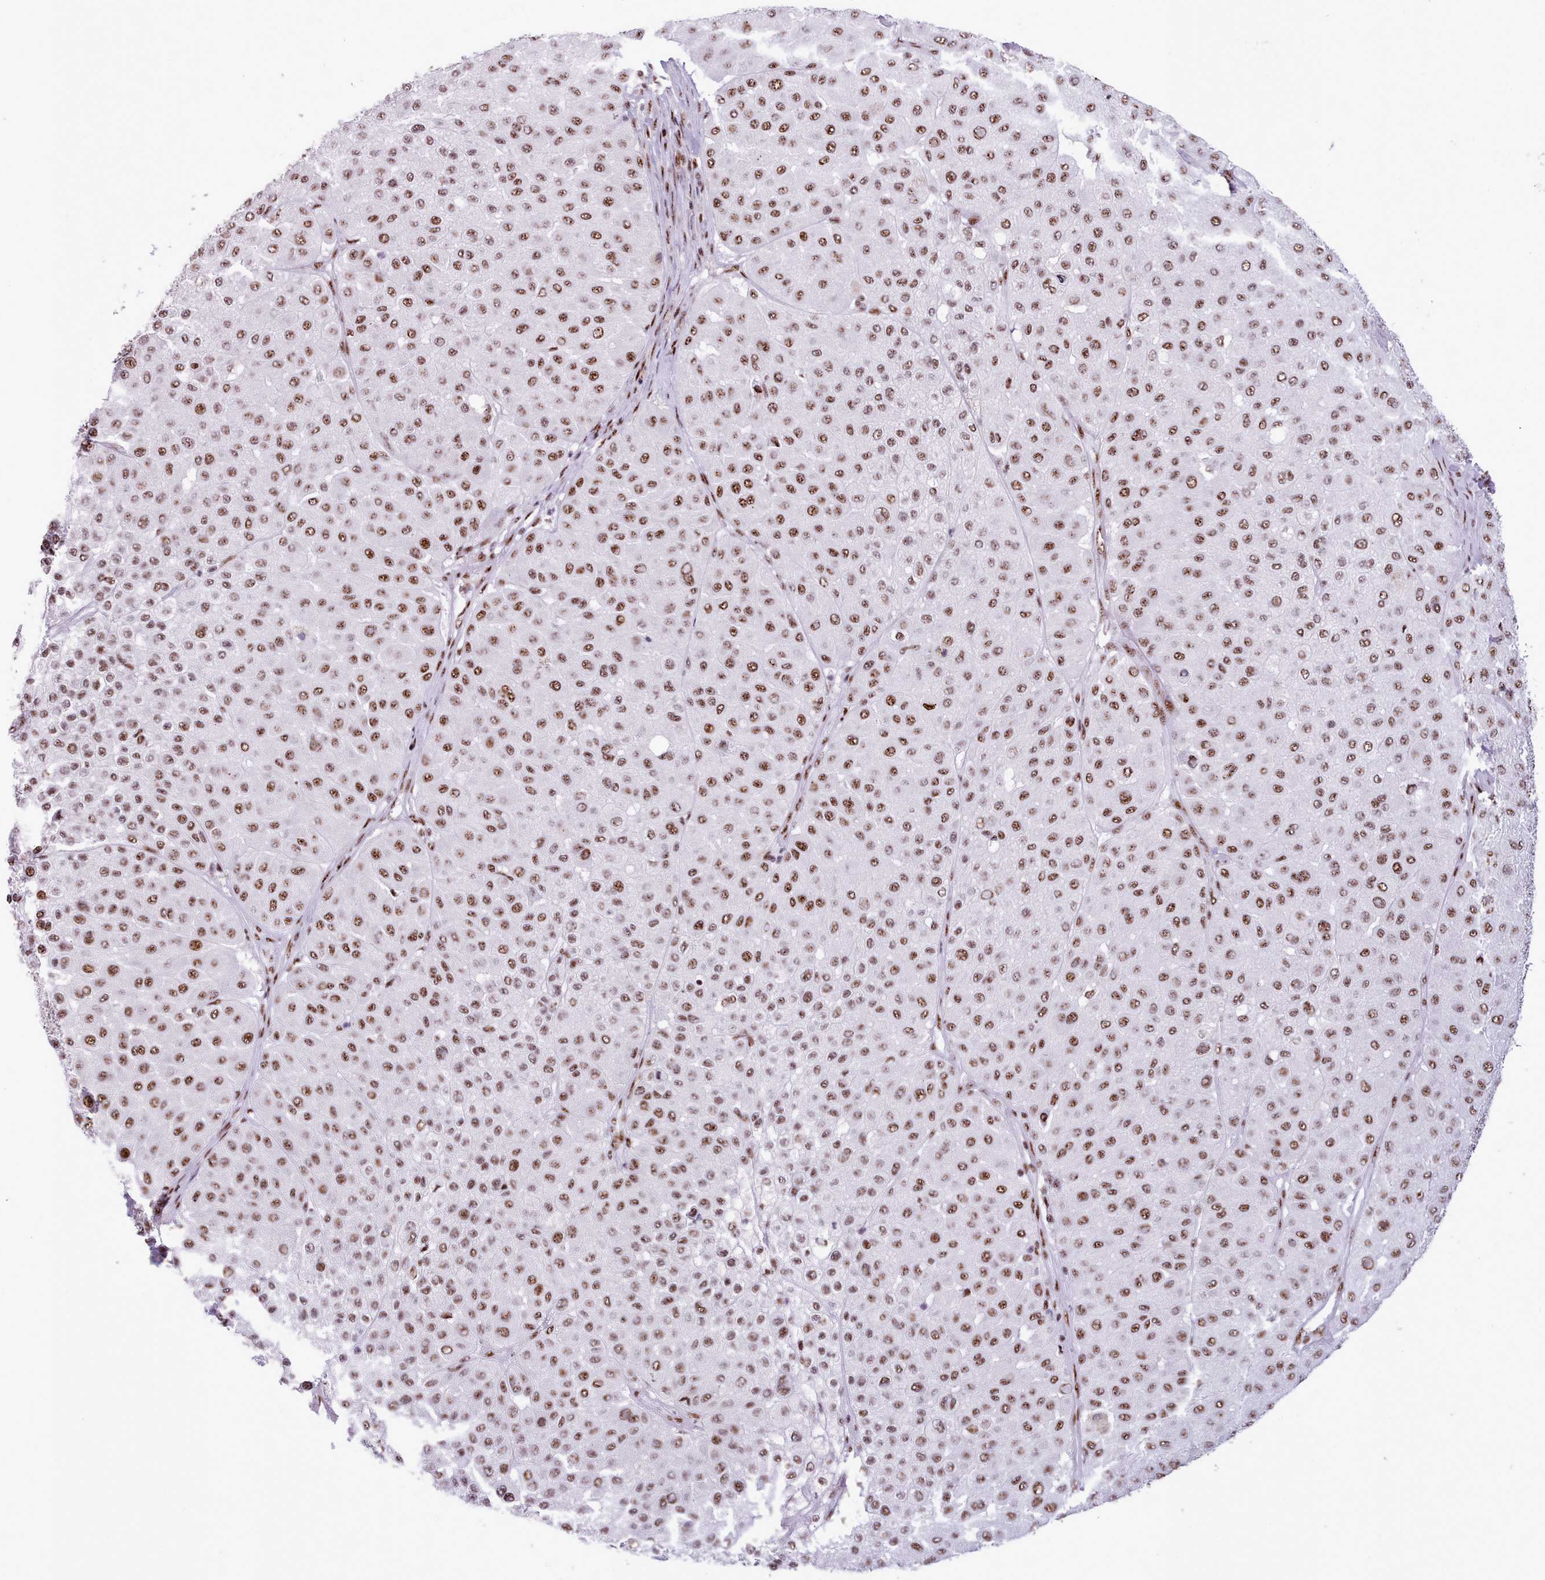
{"staining": {"intensity": "moderate", "quantity": ">75%", "location": "nuclear"}, "tissue": "melanoma", "cell_type": "Tumor cells", "image_type": "cancer", "snomed": [{"axis": "morphology", "description": "Malignant melanoma, Metastatic site"}, {"axis": "topography", "description": "Smooth muscle"}], "caption": "Immunohistochemistry image of neoplastic tissue: human melanoma stained using IHC reveals medium levels of moderate protein expression localized specifically in the nuclear of tumor cells, appearing as a nuclear brown color.", "gene": "TMEM35B", "patient": {"sex": "male", "age": 41}}